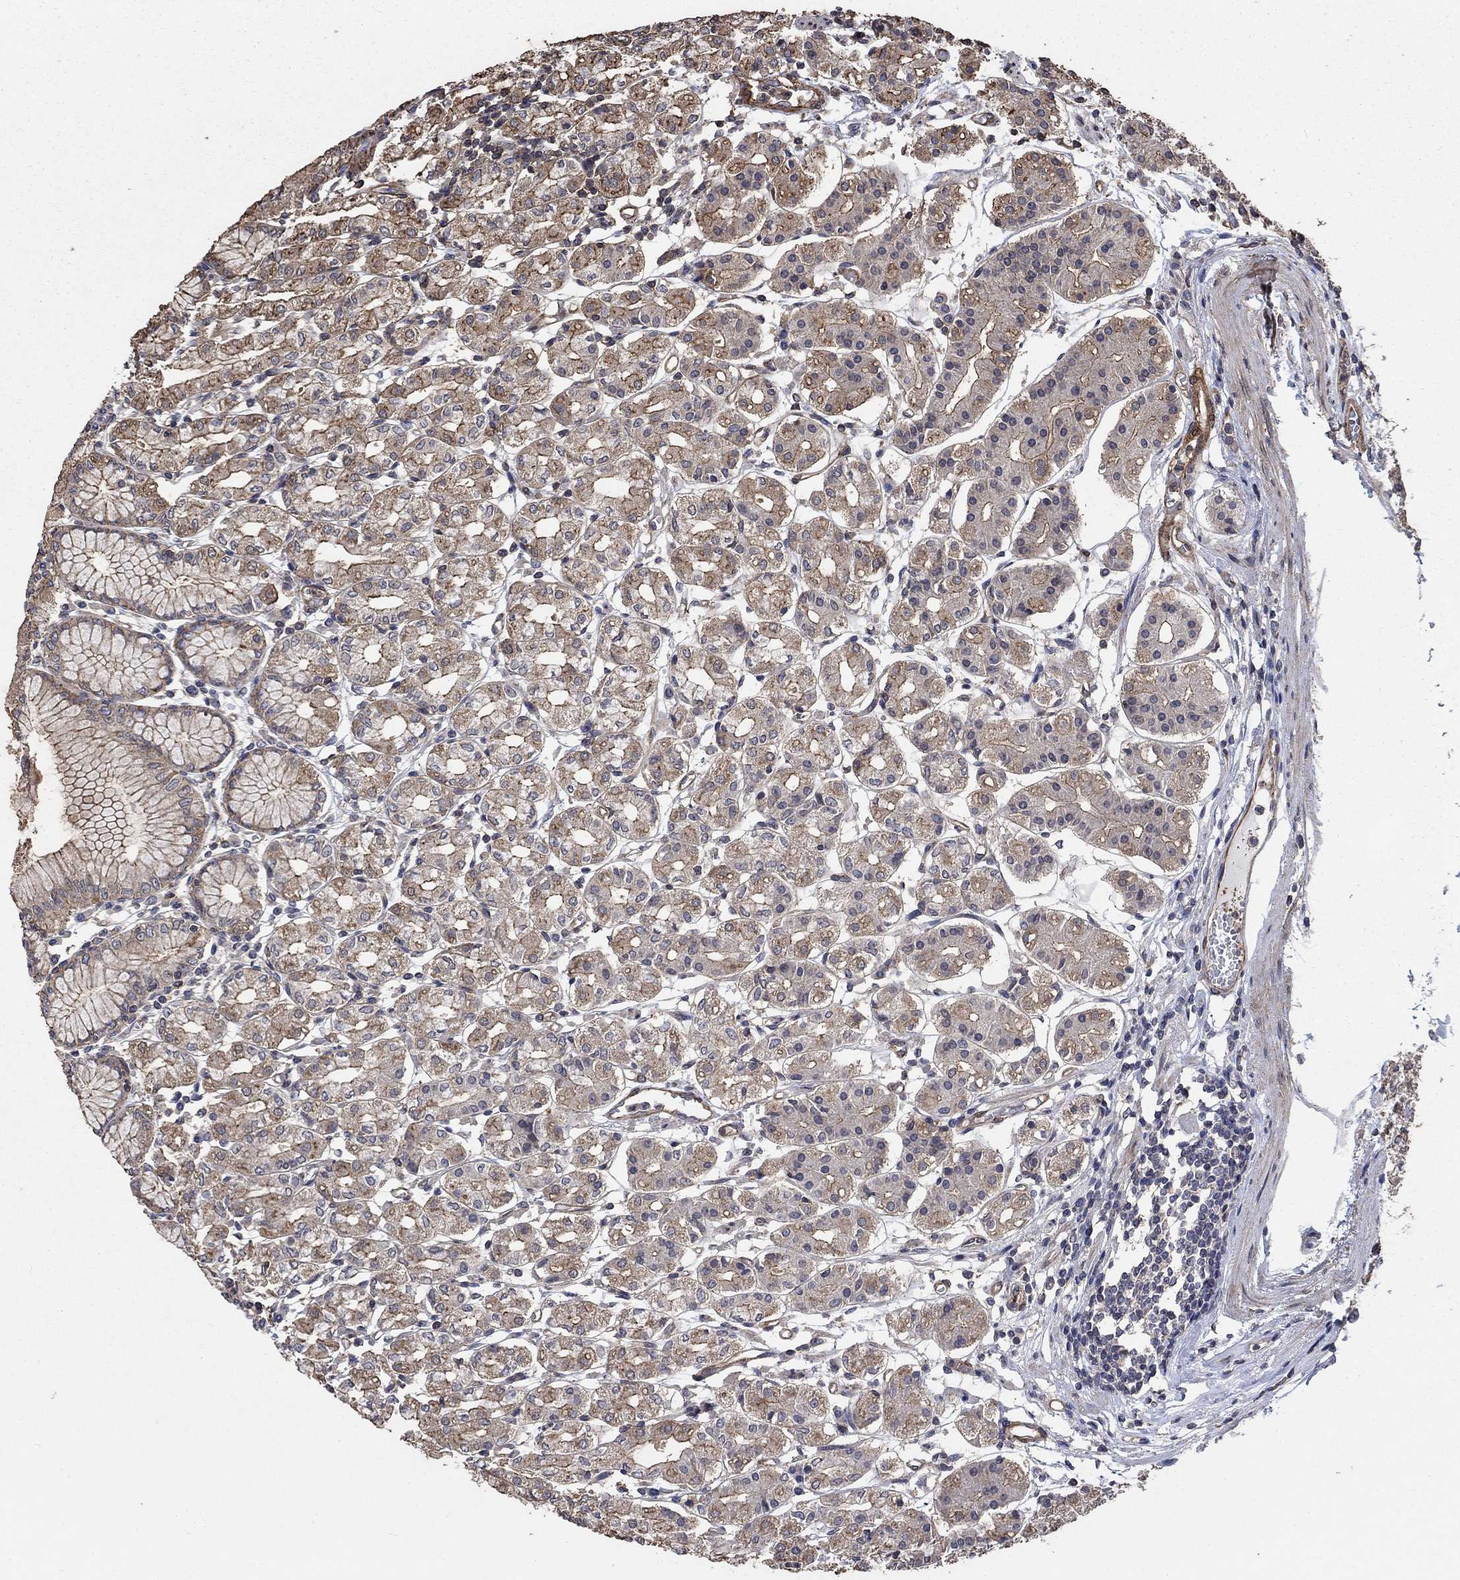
{"staining": {"intensity": "moderate", "quantity": "25%-75%", "location": "cytoplasmic/membranous"}, "tissue": "stomach", "cell_type": "Glandular cells", "image_type": "normal", "snomed": [{"axis": "morphology", "description": "Normal tissue, NOS"}, {"axis": "topography", "description": "Skeletal muscle"}, {"axis": "topography", "description": "Stomach"}], "caption": "Moderate cytoplasmic/membranous expression for a protein is appreciated in about 25%-75% of glandular cells of benign stomach using immunohistochemistry.", "gene": "PDE3A", "patient": {"sex": "female", "age": 57}}